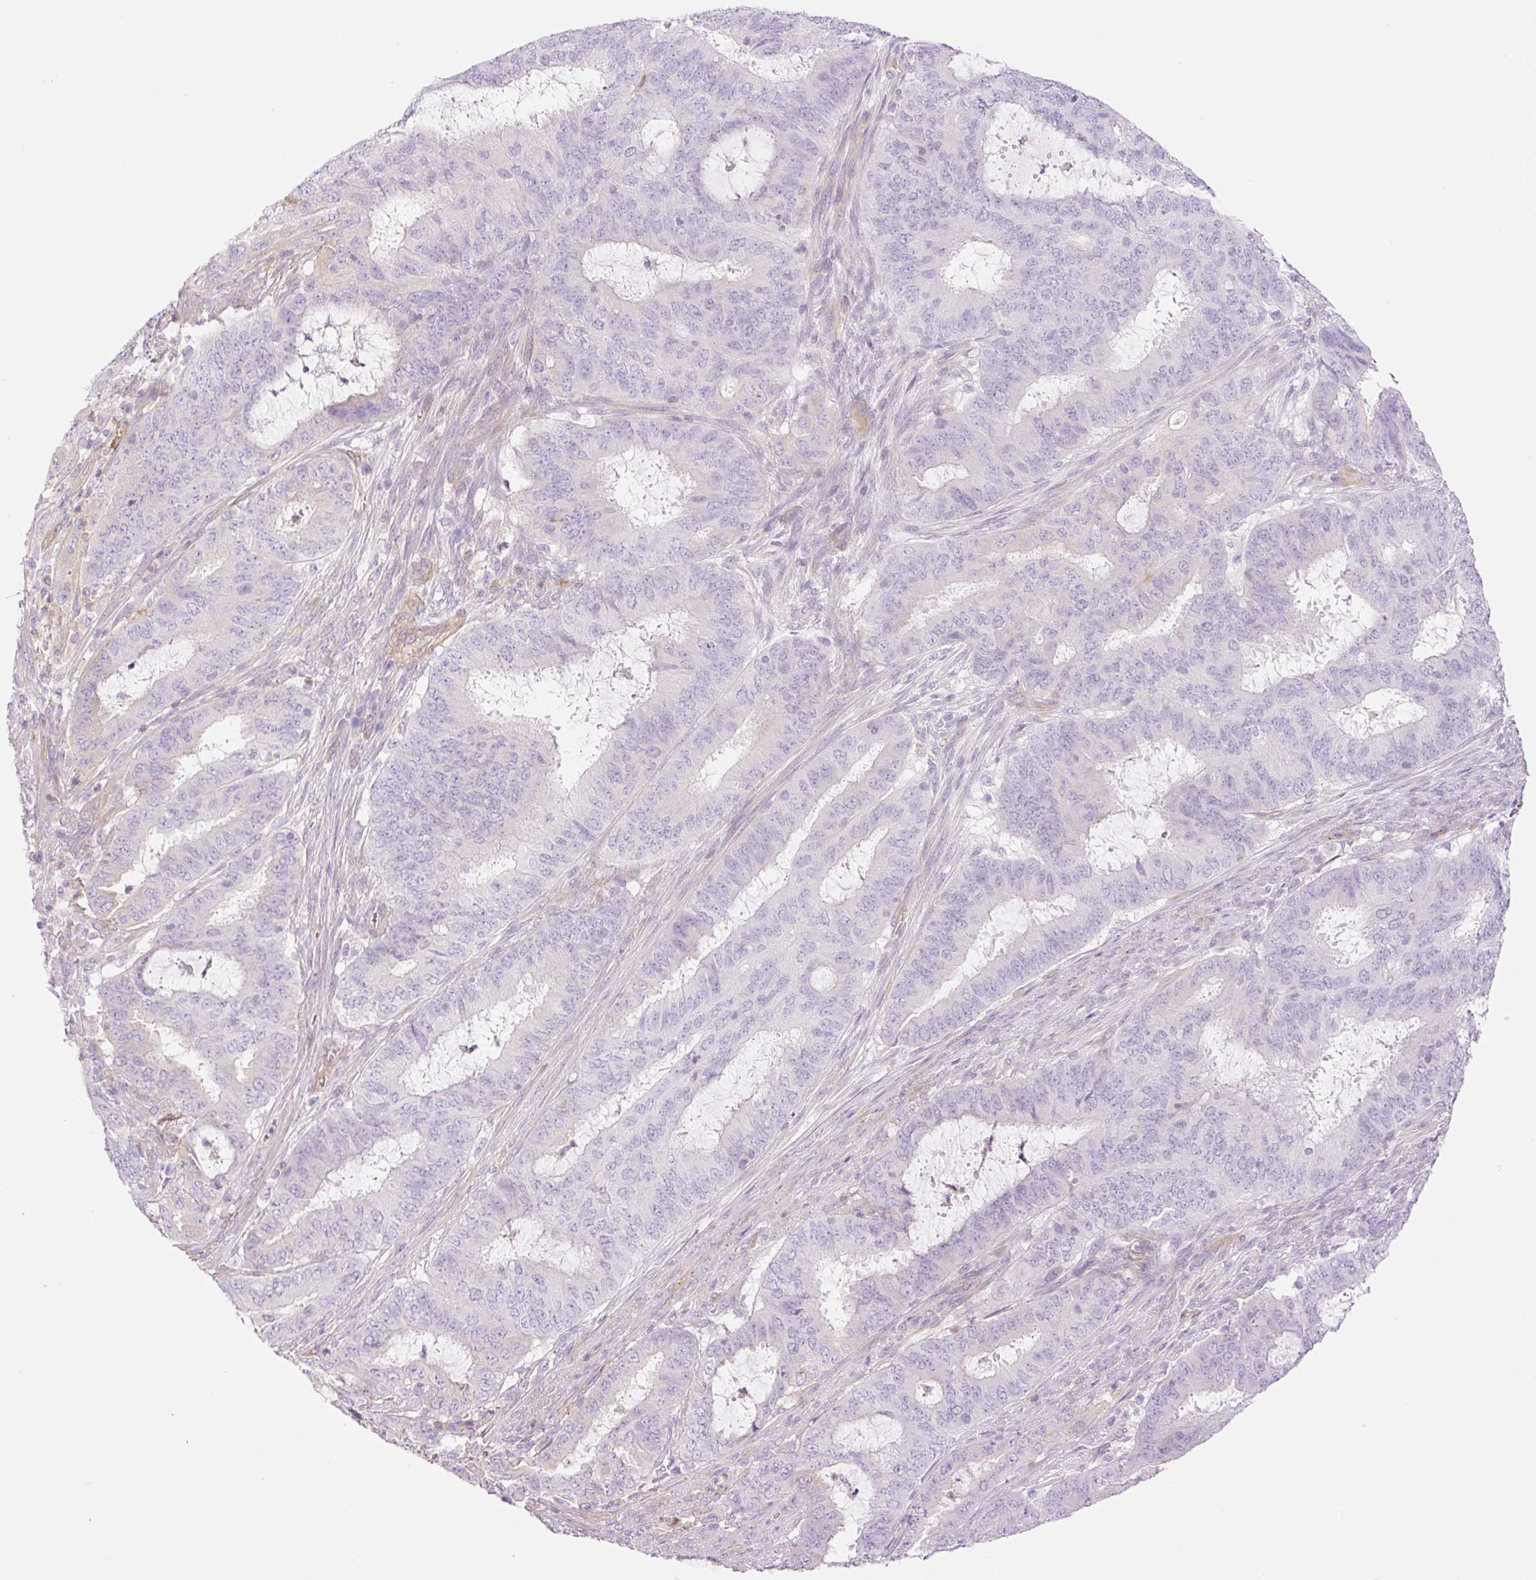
{"staining": {"intensity": "negative", "quantity": "none", "location": "none"}, "tissue": "endometrial cancer", "cell_type": "Tumor cells", "image_type": "cancer", "snomed": [{"axis": "morphology", "description": "Adenocarcinoma, NOS"}, {"axis": "topography", "description": "Endometrium"}], "caption": "Adenocarcinoma (endometrial) was stained to show a protein in brown. There is no significant positivity in tumor cells.", "gene": "EHD3", "patient": {"sex": "female", "age": 51}}